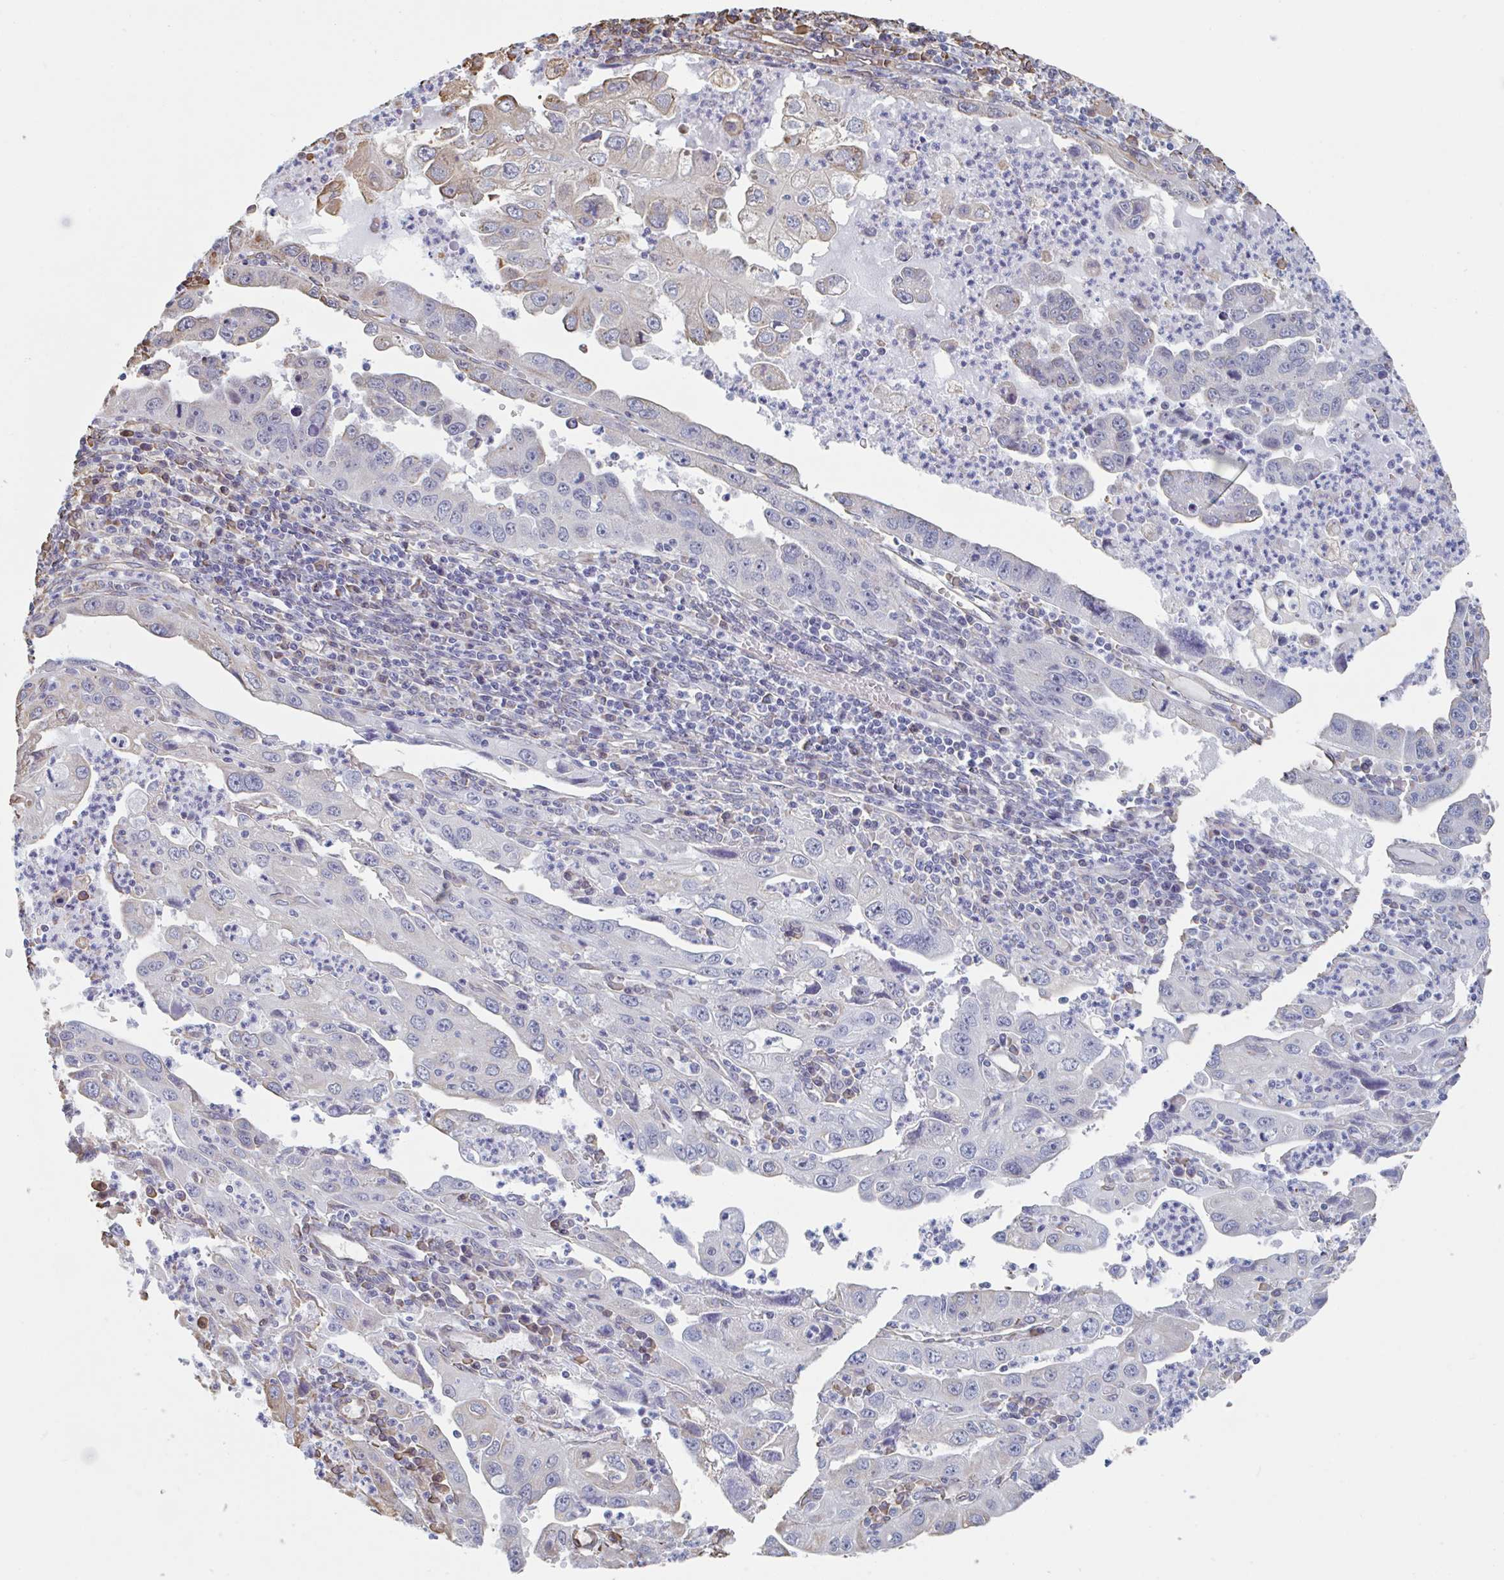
{"staining": {"intensity": "moderate", "quantity": "<25%", "location": "cytoplasmic/membranous"}, "tissue": "endometrial cancer", "cell_type": "Tumor cells", "image_type": "cancer", "snomed": [{"axis": "morphology", "description": "Adenocarcinoma, NOS"}, {"axis": "topography", "description": "Uterus"}], "caption": "Endometrial adenocarcinoma was stained to show a protein in brown. There is low levels of moderate cytoplasmic/membranous expression in about <25% of tumor cells.", "gene": "RAB5IF", "patient": {"sex": "female", "age": 62}}